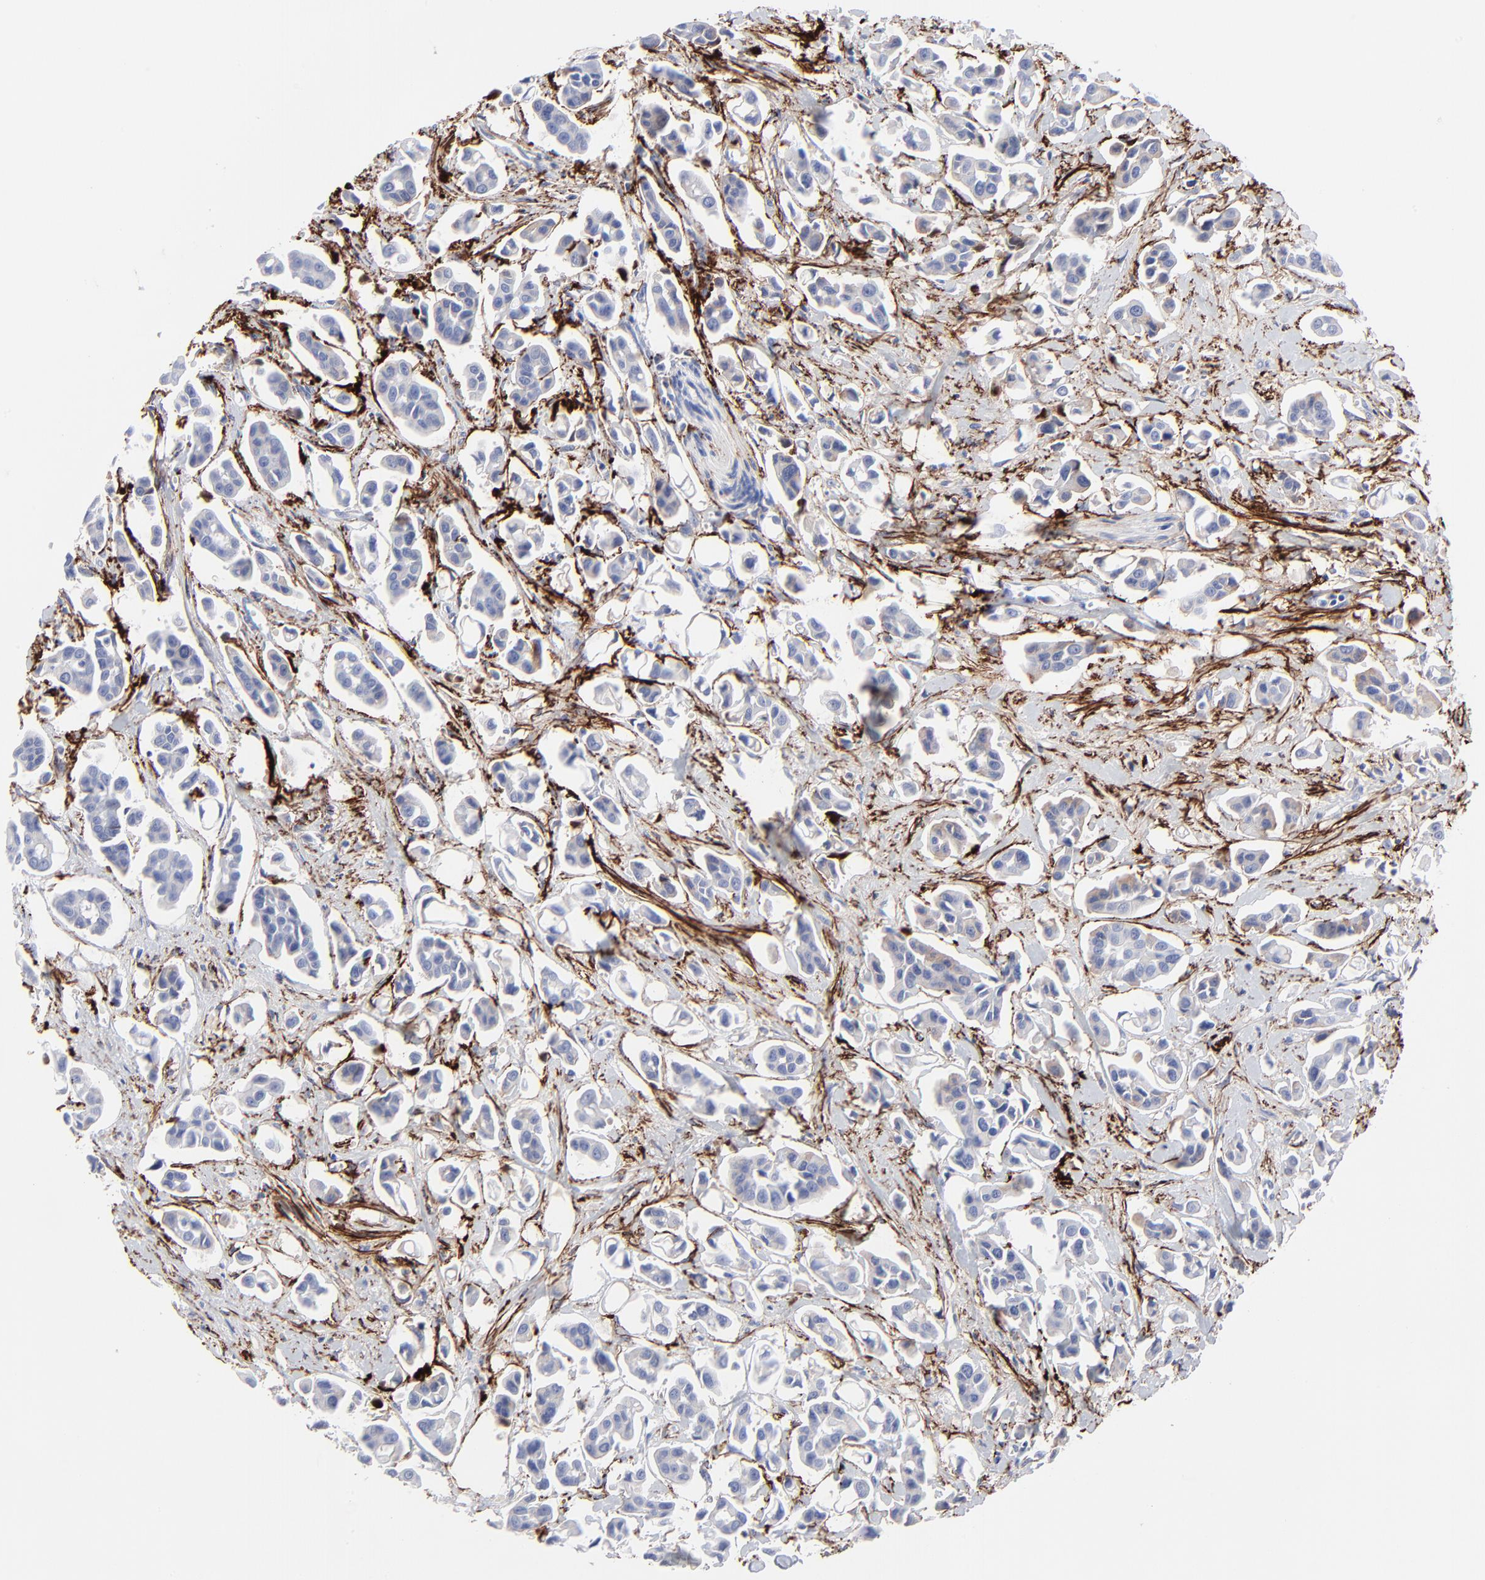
{"staining": {"intensity": "negative", "quantity": "none", "location": "none"}, "tissue": "urothelial cancer", "cell_type": "Tumor cells", "image_type": "cancer", "snomed": [{"axis": "morphology", "description": "Urothelial carcinoma, High grade"}, {"axis": "topography", "description": "Urinary bladder"}], "caption": "IHC micrograph of human urothelial carcinoma (high-grade) stained for a protein (brown), which demonstrates no staining in tumor cells. Nuclei are stained in blue.", "gene": "FBLN2", "patient": {"sex": "male", "age": 66}}